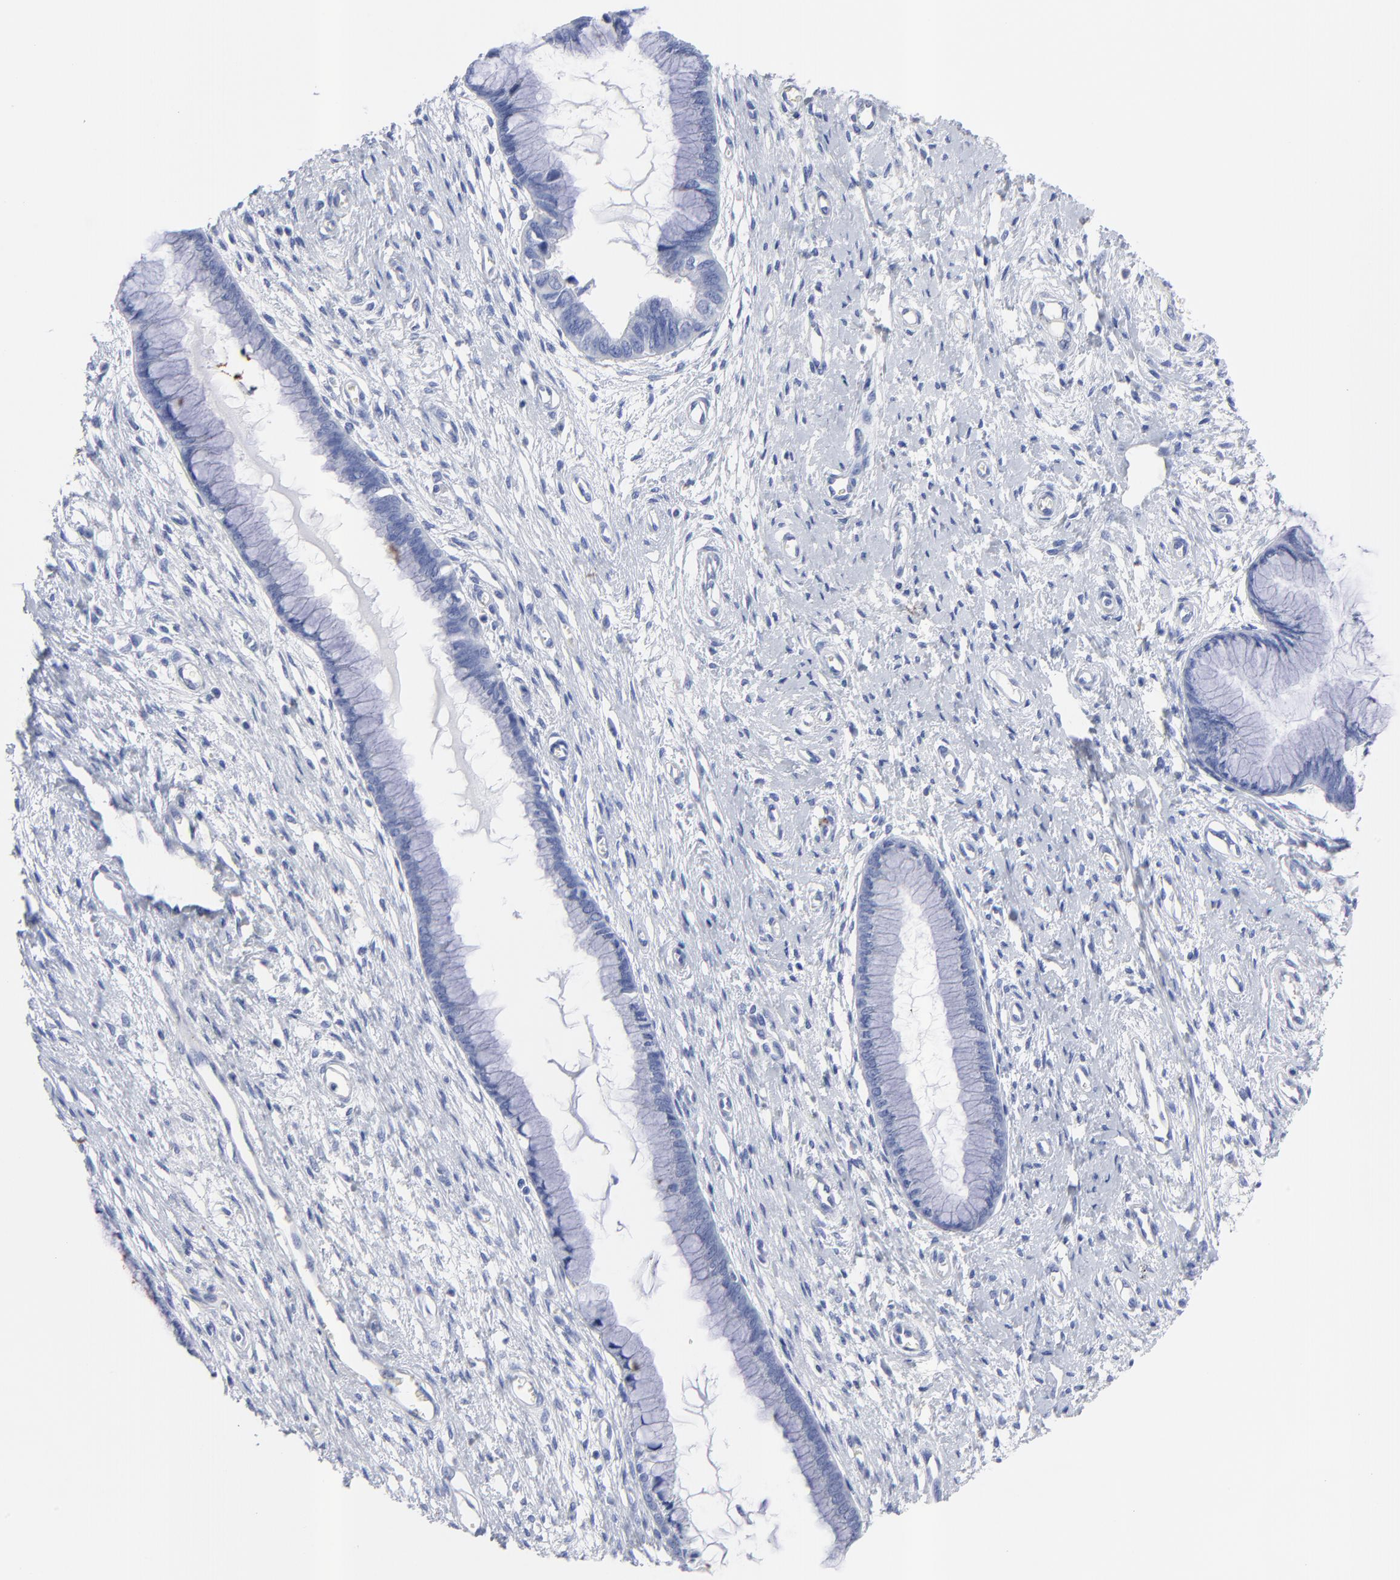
{"staining": {"intensity": "negative", "quantity": "none", "location": "none"}, "tissue": "cervix", "cell_type": "Glandular cells", "image_type": "normal", "snomed": [{"axis": "morphology", "description": "Normal tissue, NOS"}, {"axis": "topography", "description": "Cervix"}], "caption": "DAB immunohistochemical staining of unremarkable human cervix displays no significant expression in glandular cells.", "gene": "CPVL", "patient": {"sex": "female", "age": 55}}